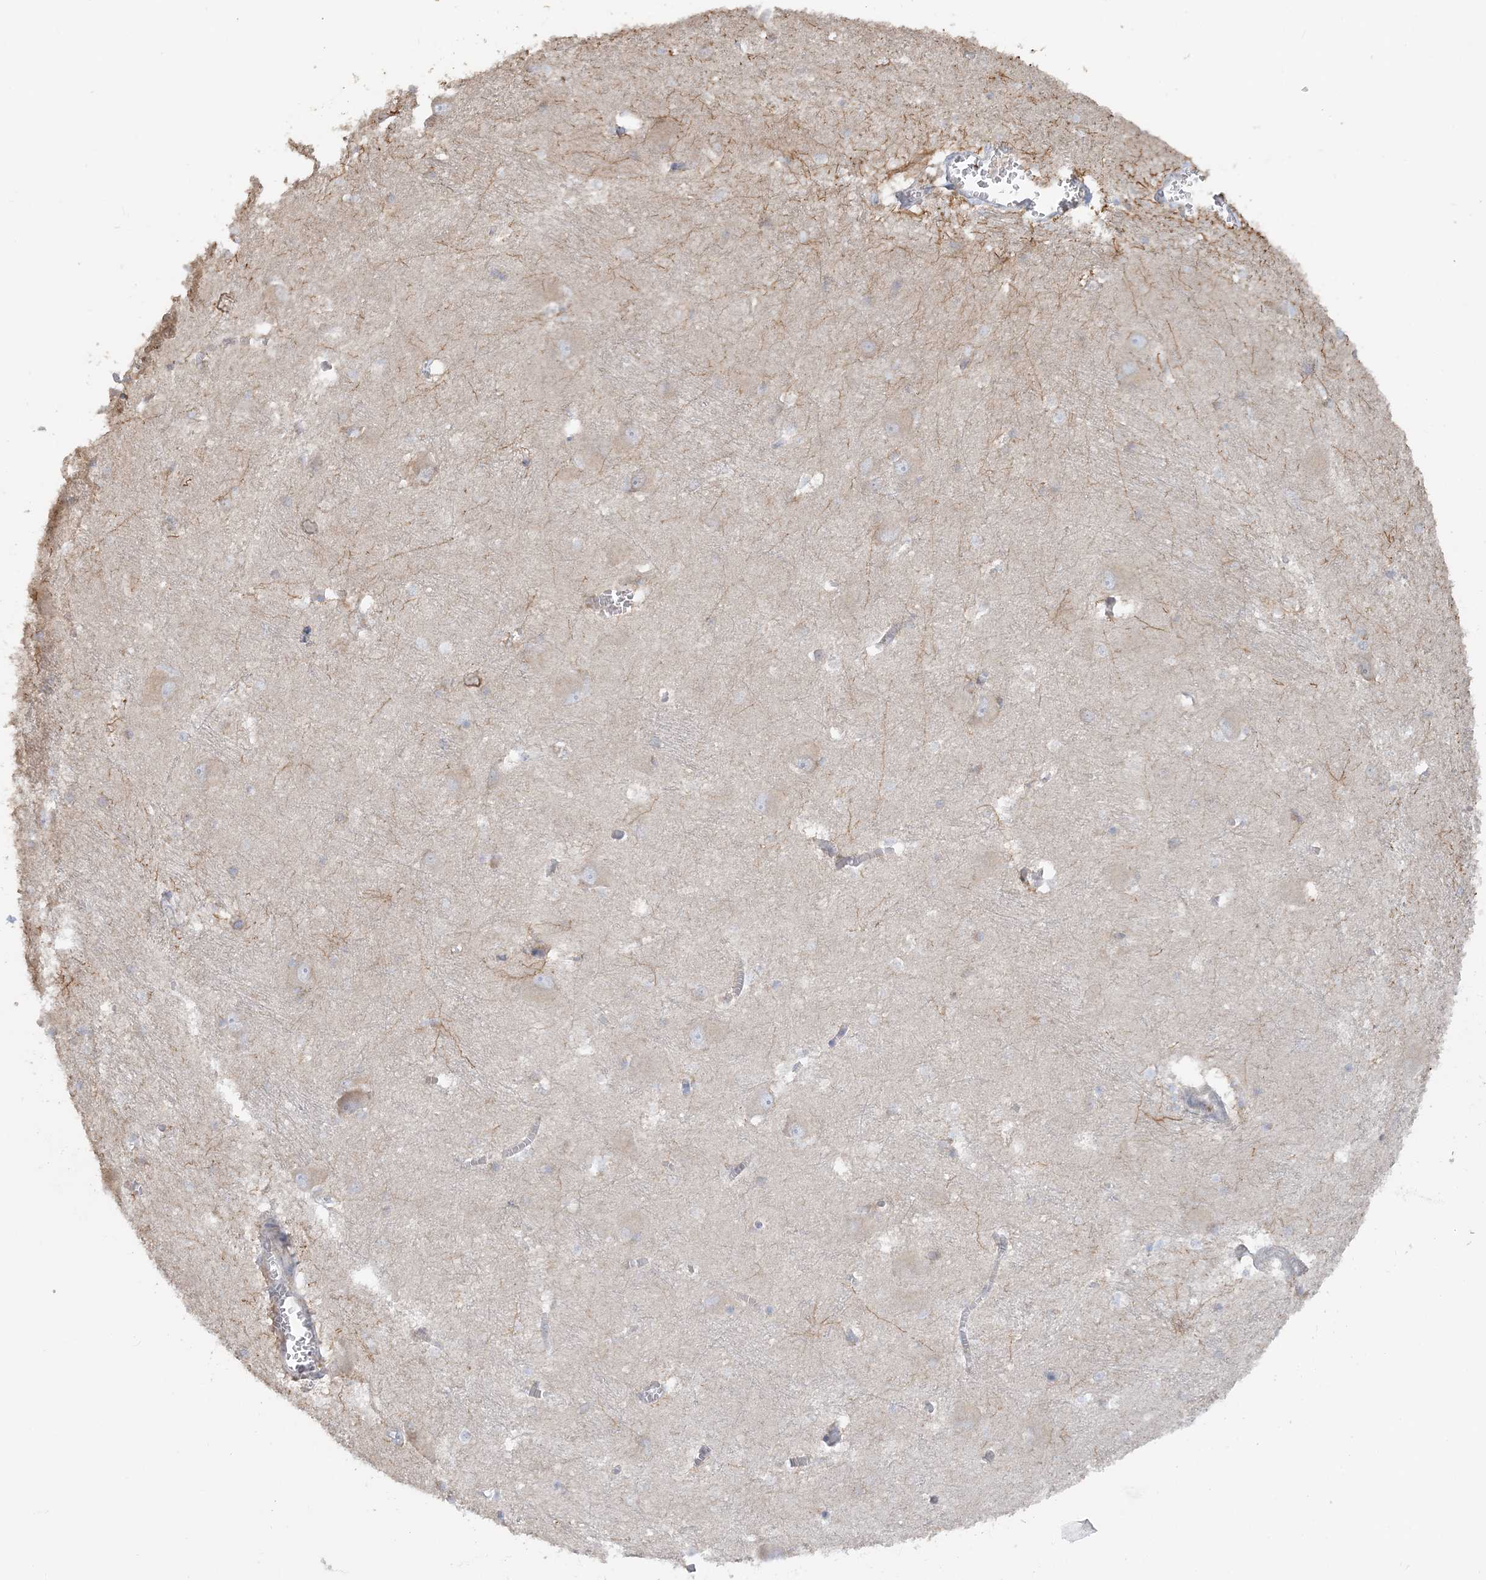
{"staining": {"intensity": "negative", "quantity": "none", "location": "none"}, "tissue": "caudate", "cell_type": "Glial cells", "image_type": "normal", "snomed": [{"axis": "morphology", "description": "Normal tissue, NOS"}, {"axis": "topography", "description": "Lateral ventricle wall"}], "caption": "The immunohistochemistry (IHC) photomicrograph has no significant expression in glial cells of caudate. The staining was performed using DAB (3,3'-diaminobenzidine) to visualize the protein expression in brown, while the nuclei were stained in blue with hematoxylin (Magnification: 20x).", "gene": "TBC1D5", "patient": {"sex": "male", "age": 37}}